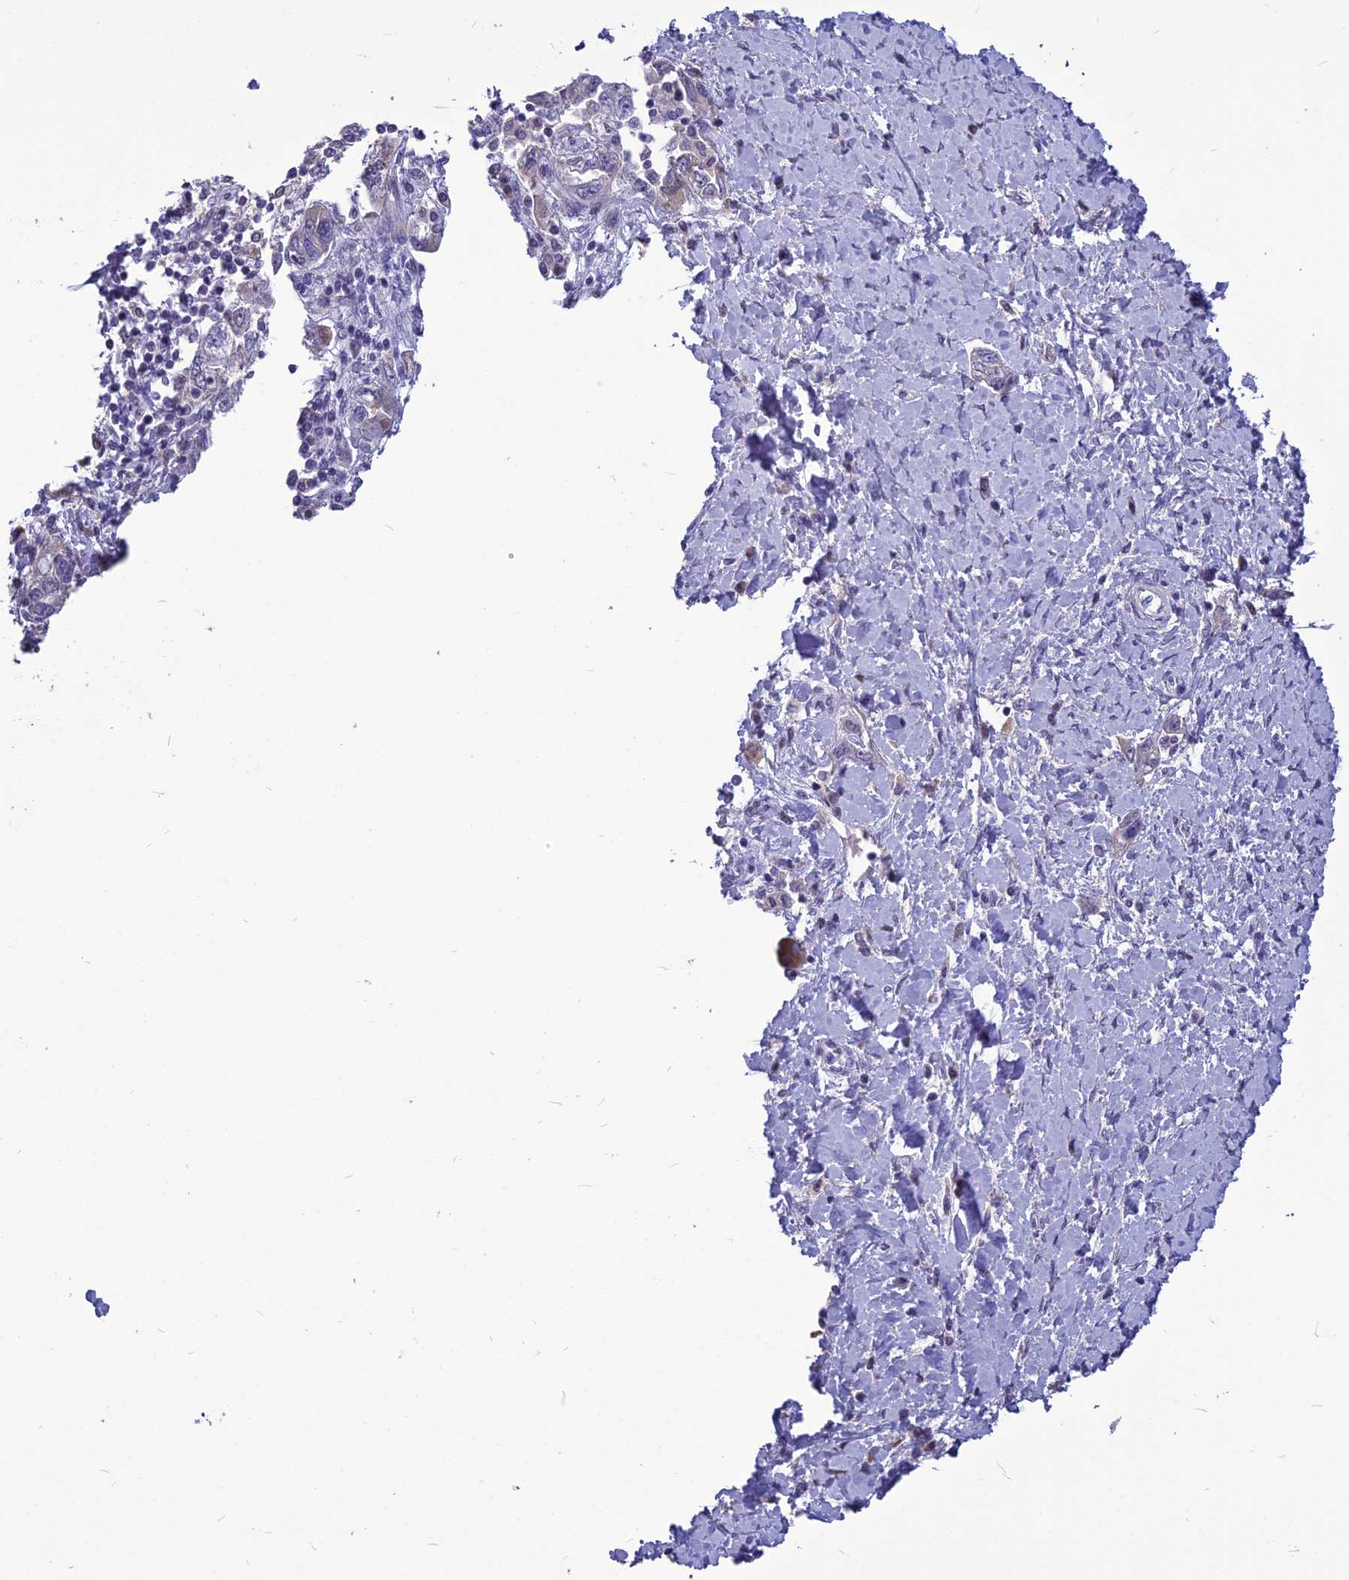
{"staining": {"intensity": "moderate", "quantity": "<25%", "location": "cytoplasmic/membranous"}, "tissue": "ovarian cancer", "cell_type": "Tumor cells", "image_type": "cancer", "snomed": [{"axis": "morphology", "description": "Carcinoma, NOS"}, {"axis": "morphology", "description": "Cystadenocarcinoma, serous, NOS"}, {"axis": "topography", "description": "Ovary"}], "caption": "Ovarian cancer stained with DAB immunohistochemistry exhibits low levels of moderate cytoplasmic/membranous staining in approximately <25% of tumor cells. (IHC, brightfield microscopy, high magnification).", "gene": "SPG21", "patient": {"sex": "female", "age": 69}}